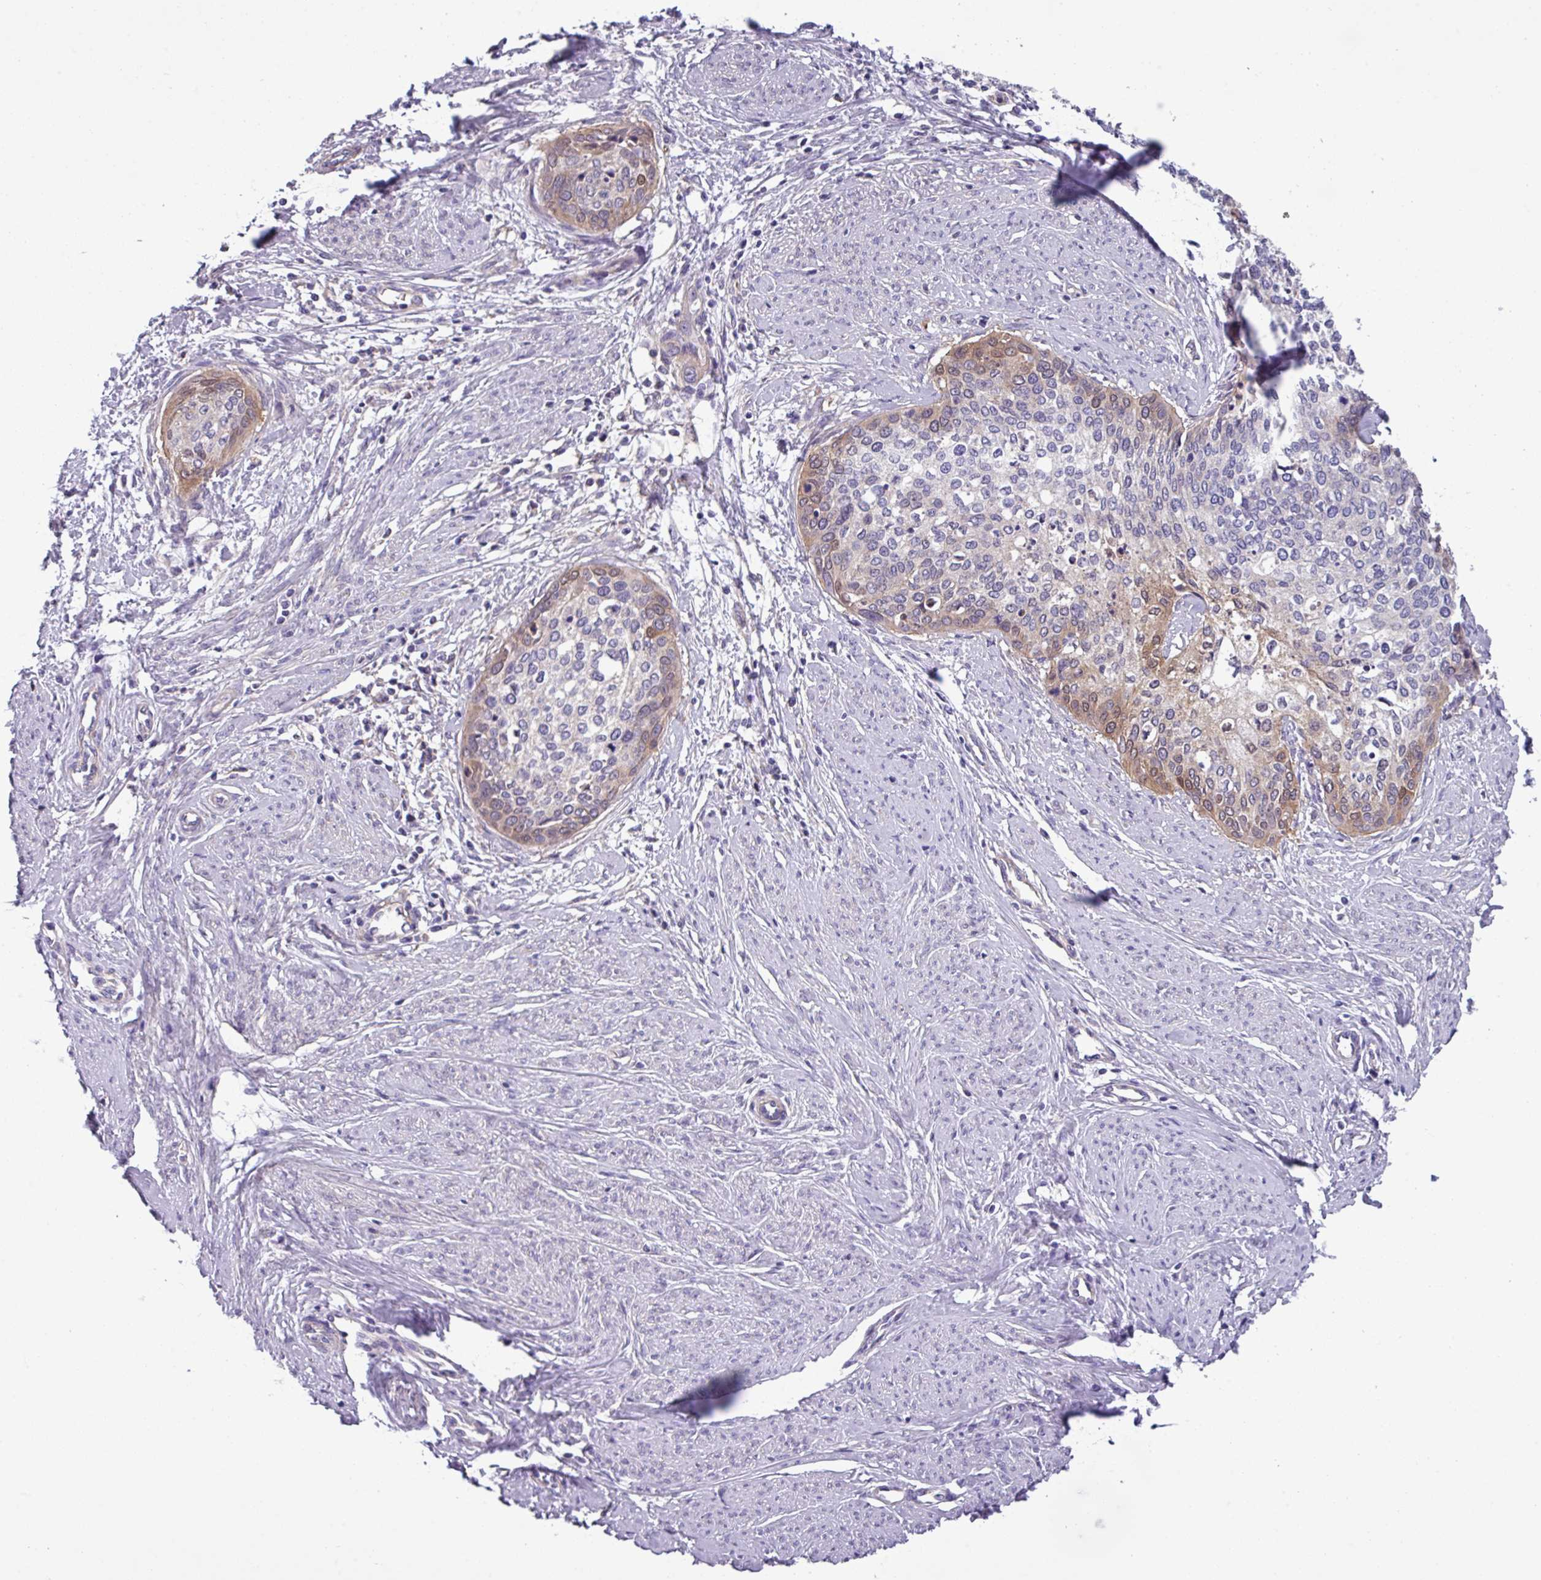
{"staining": {"intensity": "weak", "quantity": "<25%", "location": "cytoplasmic/membranous"}, "tissue": "cervical cancer", "cell_type": "Tumor cells", "image_type": "cancer", "snomed": [{"axis": "morphology", "description": "Squamous cell carcinoma, NOS"}, {"axis": "topography", "description": "Cervix"}], "caption": "A high-resolution image shows immunohistochemistry (IHC) staining of squamous cell carcinoma (cervical), which exhibits no significant expression in tumor cells.", "gene": "SLC23A2", "patient": {"sex": "female", "age": 37}}